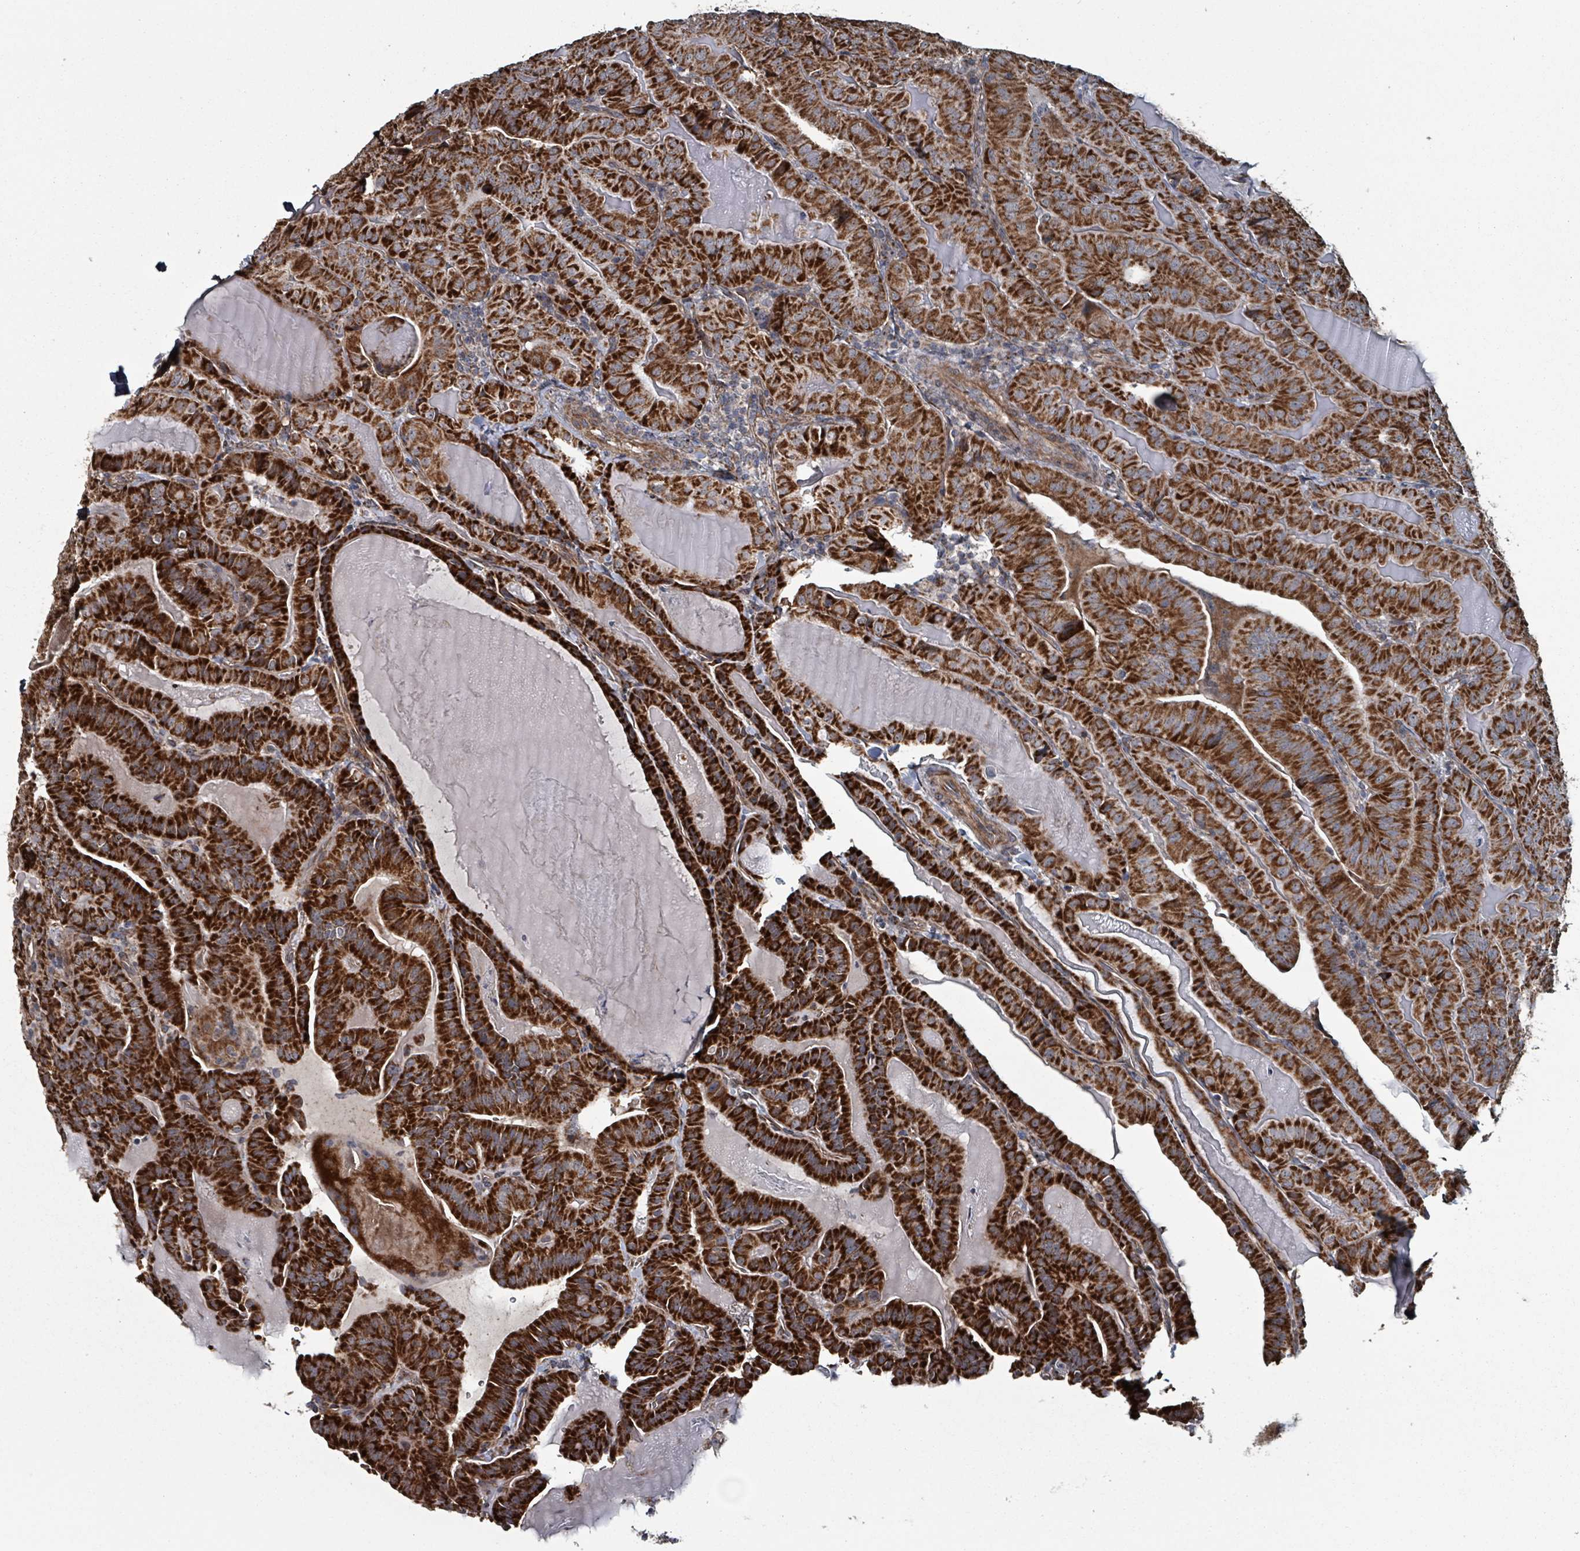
{"staining": {"intensity": "strong", "quantity": ">75%", "location": "cytoplasmic/membranous"}, "tissue": "thyroid cancer", "cell_type": "Tumor cells", "image_type": "cancer", "snomed": [{"axis": "morphology", "description": "Papillary adenocarcinoma, NOS"}, {"axis": "topography", "description": "Thyroid gland"}], "caption": "Immunohistochemical staining of human thyroid cancer demonstrates high levels of strong cytoplasmic/membranous positivity in about >75% of tumor cells.", "gene": "MRPL4", "patient": {"sex": "female", "age": 68}}